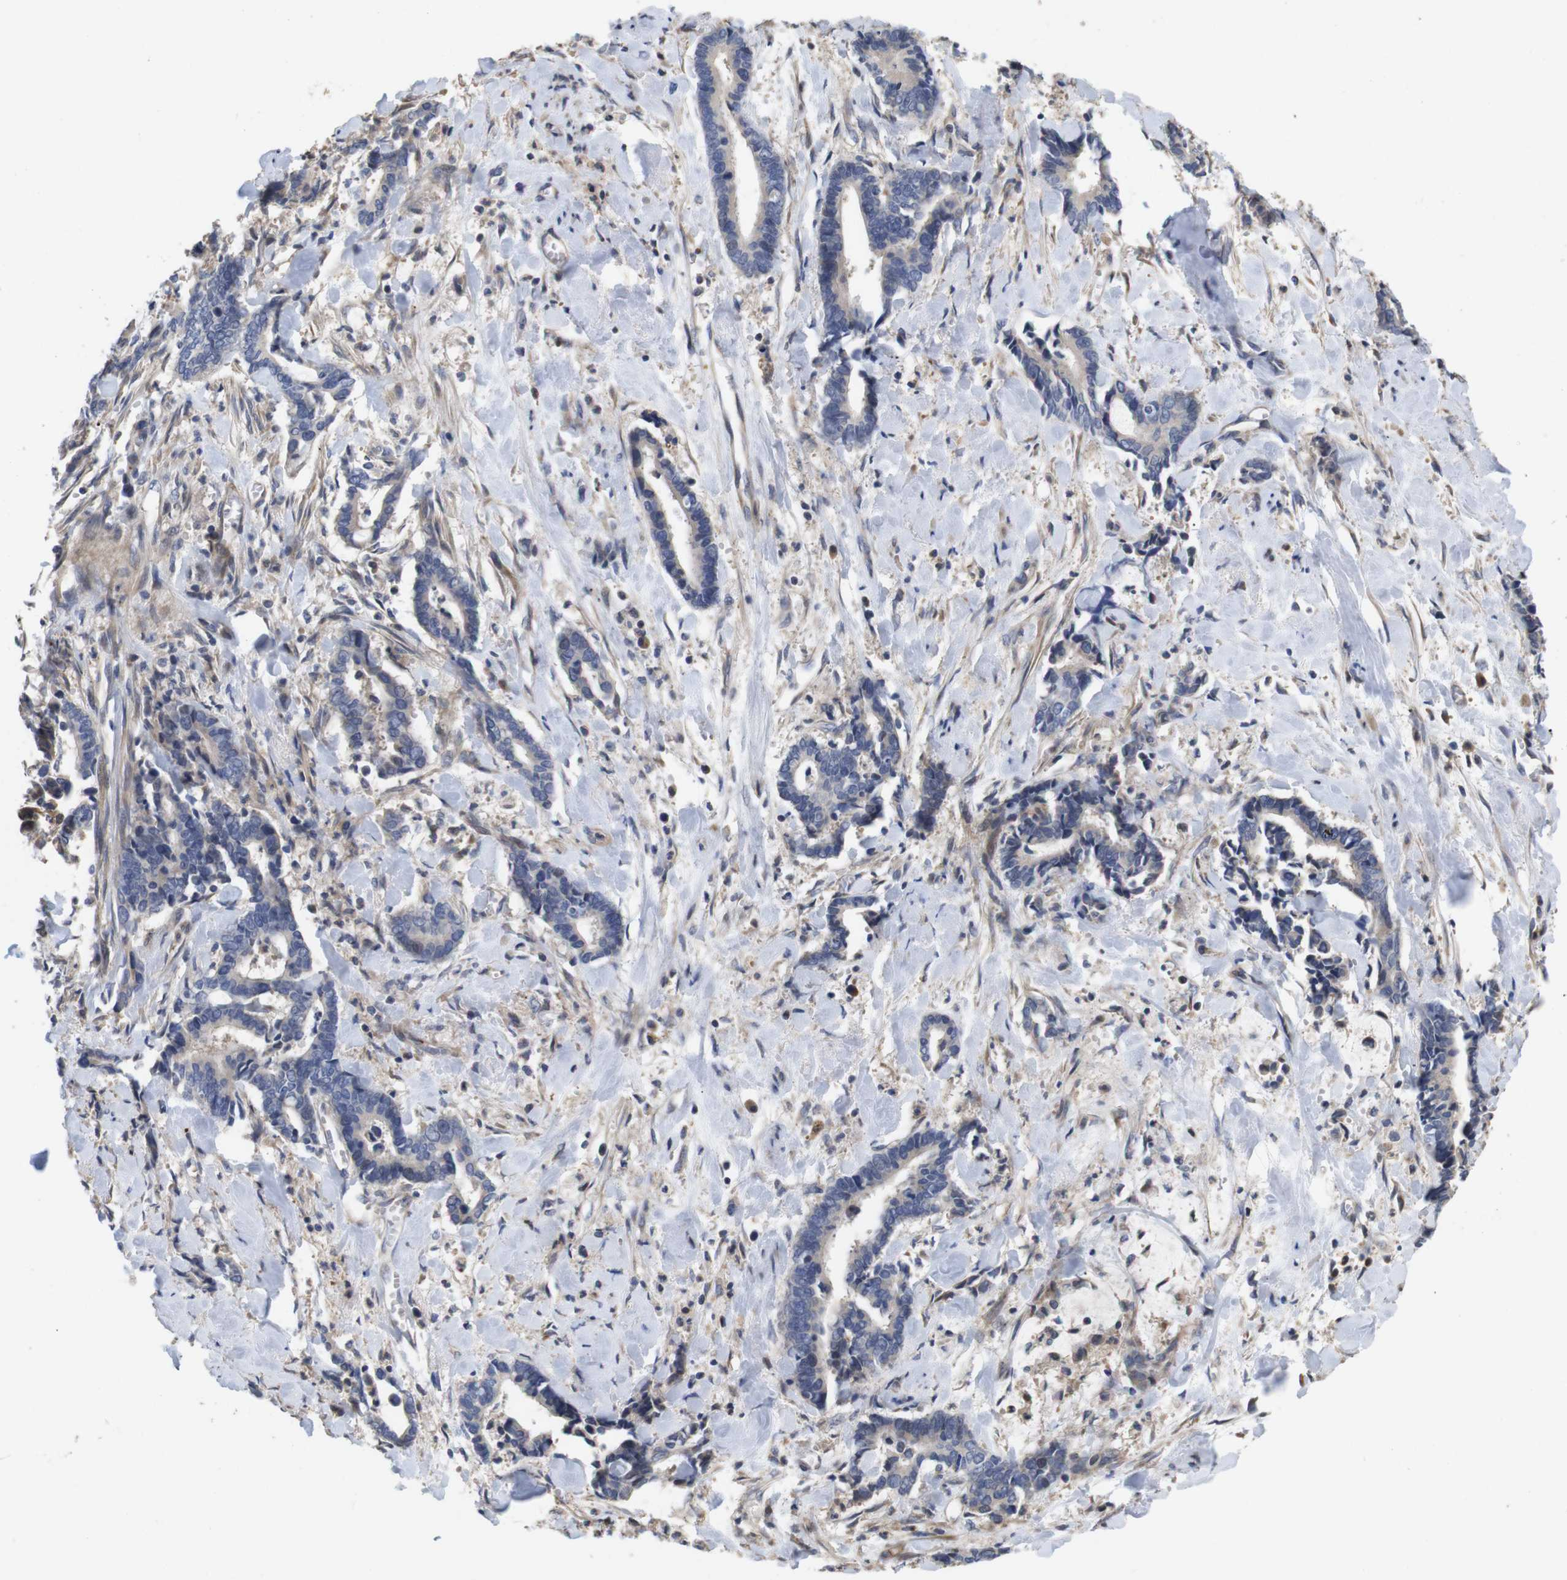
{"staining": {"intensity": "weak", "quantity": "<25%", "location": "cytoplasmic/membranous"}, "tissue": "cervical cancer", "cell_type": "Tumor cells", "image_type": "cancer", "snomed": [{"axis": "morphology", "description": "Adenocarcinoma, NOS"}, {"axis": "topography", "description": "Cervix"}], "caption": "This is a histopathology image of IHC staining of adenocarcinoma (cervical), which shows no expression in tumor cells. (DAB (3,3'-diaminobenzidine) immunohistochemistry (IHC) visualized using brightfield microscopy, high magnification).", "gene": "SPRY3", "patient": {"sex": "female", "age": 44}}